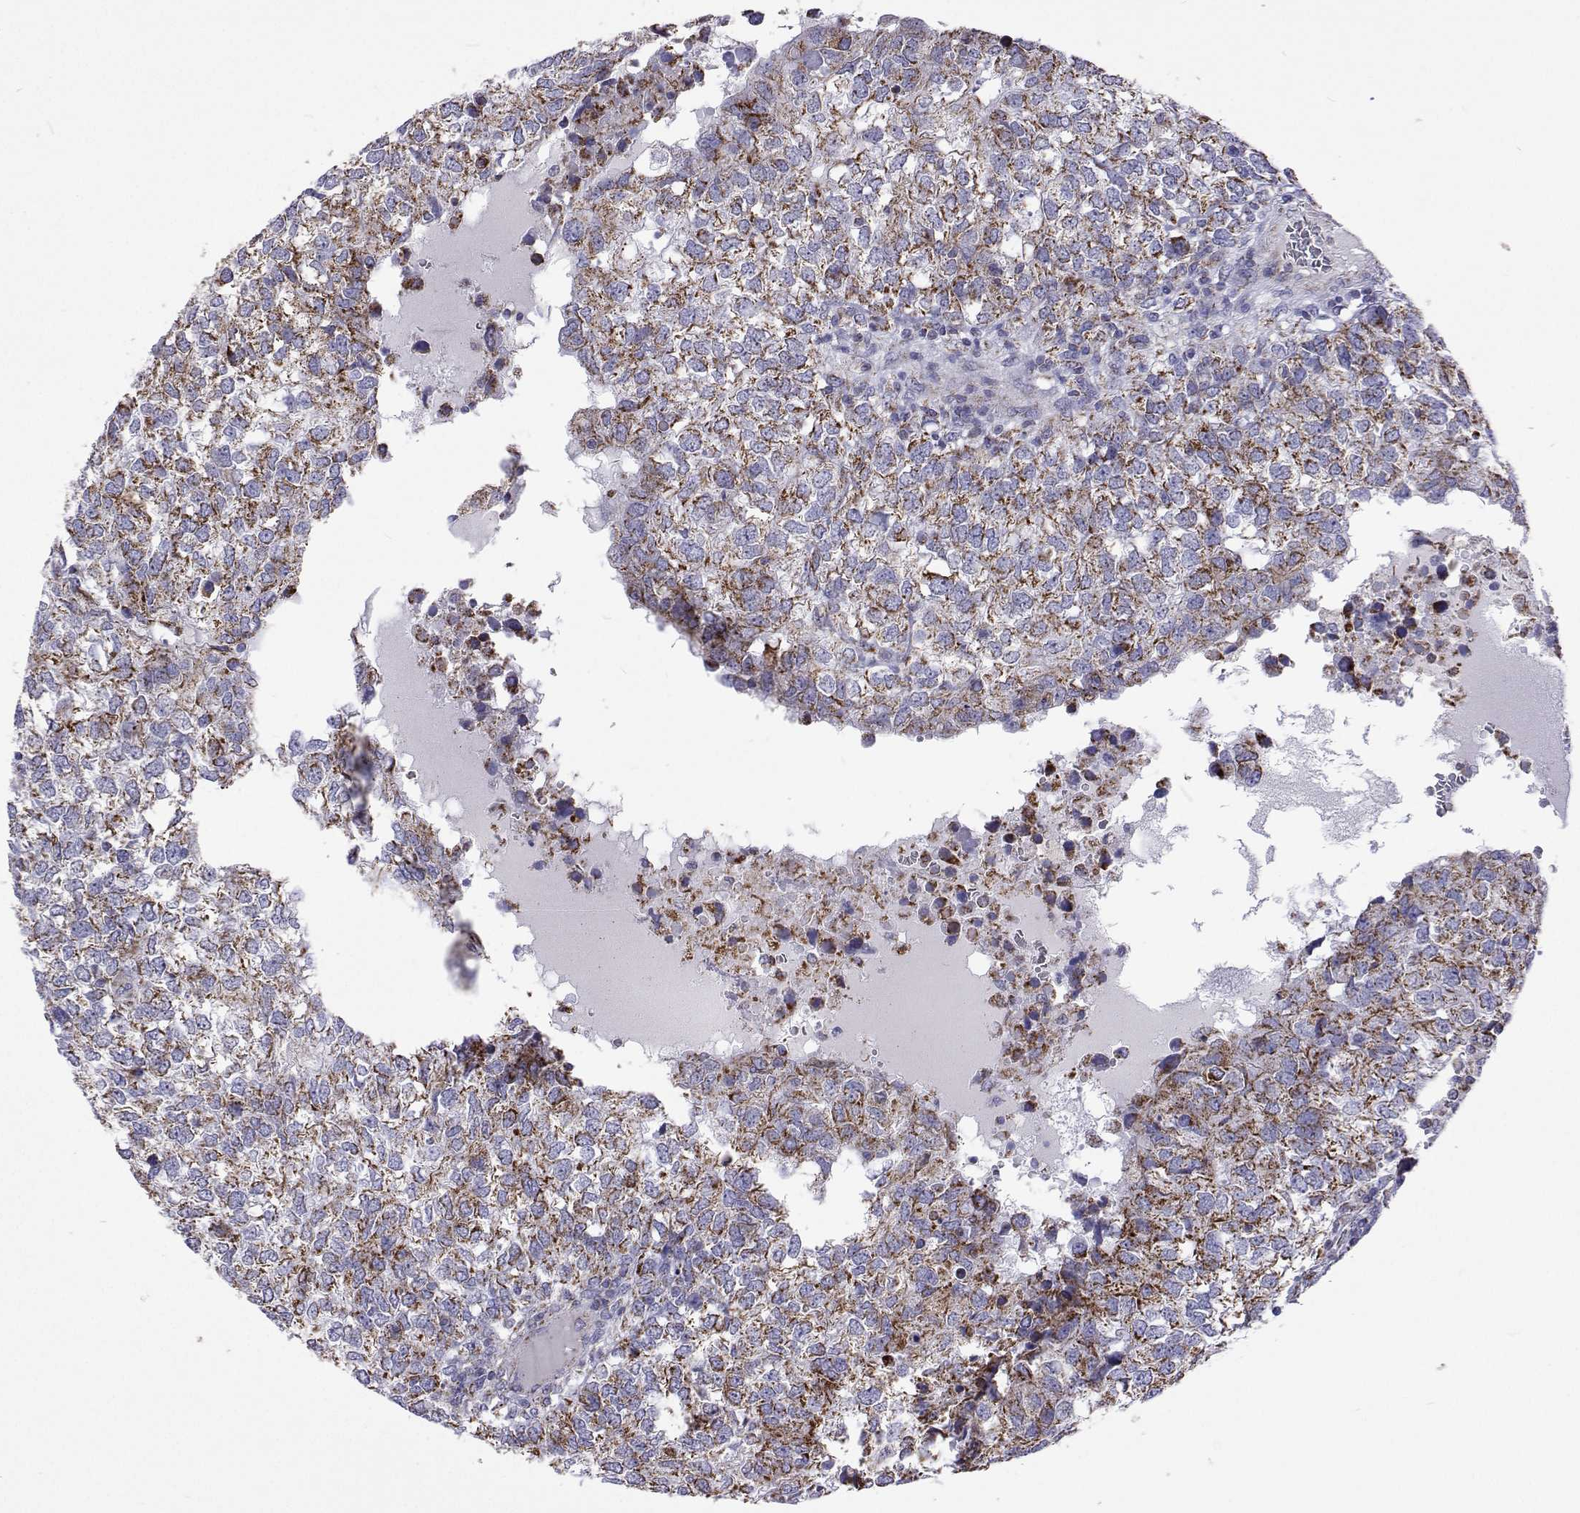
{"staining": {"intensity": "moderate", "quantity": "25%-75%", "location": "cytoplasmic/membranous"}, "tissue": "breast cancer", "cell_type": "Tumor cells", "image_type": "cancer", "snomed": [{"axis": "morphology", "description": "Duct carcinoma"}, {"axis": "topography", "description": "Breast"}], "caption": "Immunohistochemistry (IHC) micrograph of breast invasive ductal carcinoma stained for a protein (brown), which exhibits medium levels of moderate cytoplasmic/membranous positivity in about 25%-75% of tumor cells.", "gene": "MCCC2", "patient": {"sex": "female", "age": 30}}